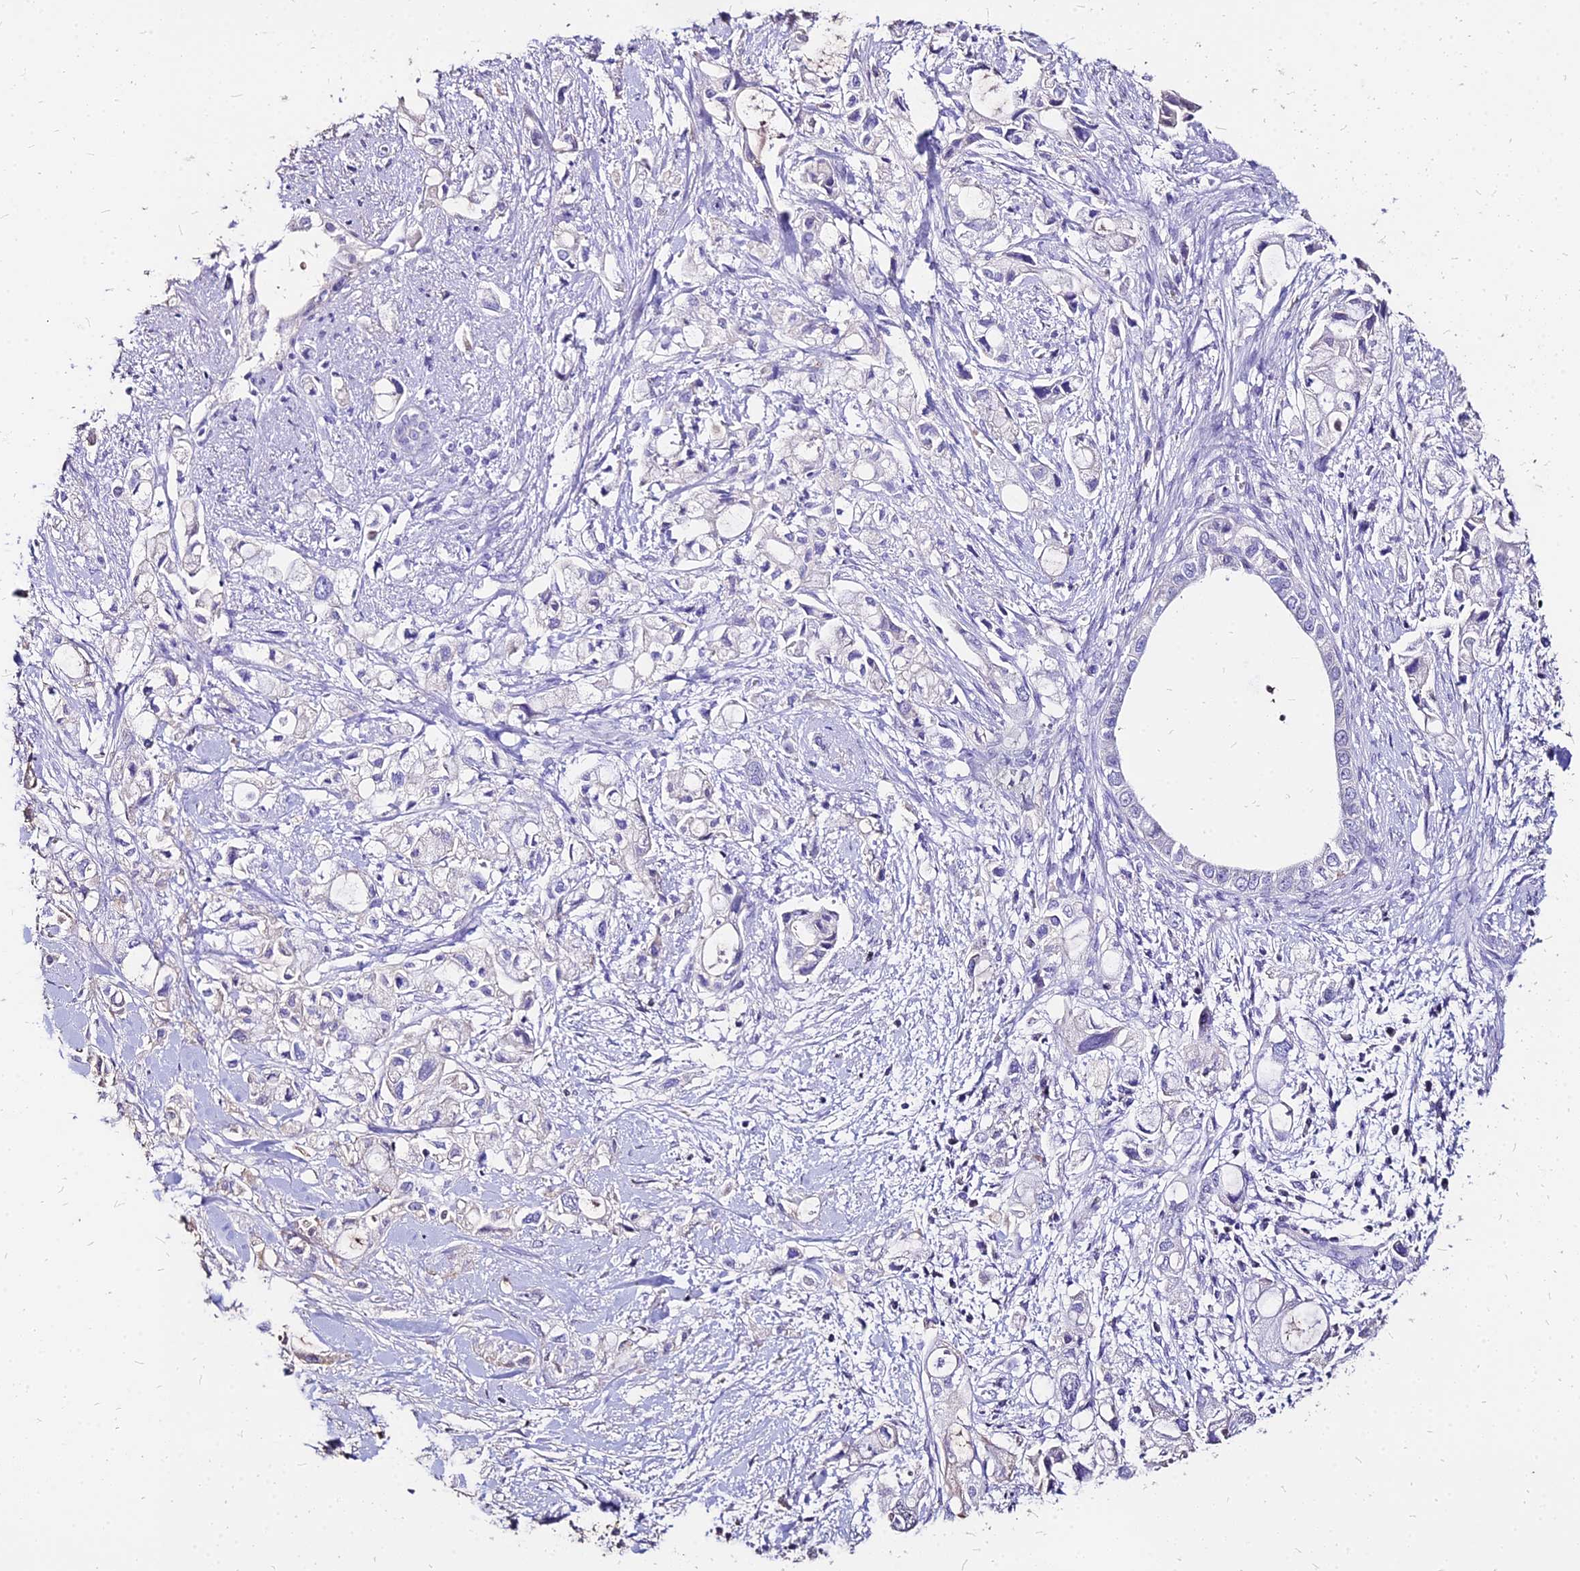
{"staining": {"intensity": "negative", "quantity": "none", "location": "none"}, "tissue": "pancreatic cancer", "cell_type": "Tumor cells", "image_type": "cancer", "snomed": [{"axis": "morphology", "description": "Adenocarcinoma, NOS"}, {"axis": "topography", "description": "Pancreas"}], "caption": "Immunohistochemistry (IHC) histopathology image of neoplastic tissue: human pancreatic cancer stained with DAB displays no significant protein positivity in tumor cells.", "gene": "NME5", "patient": {"sex": "female", "age": 56}}